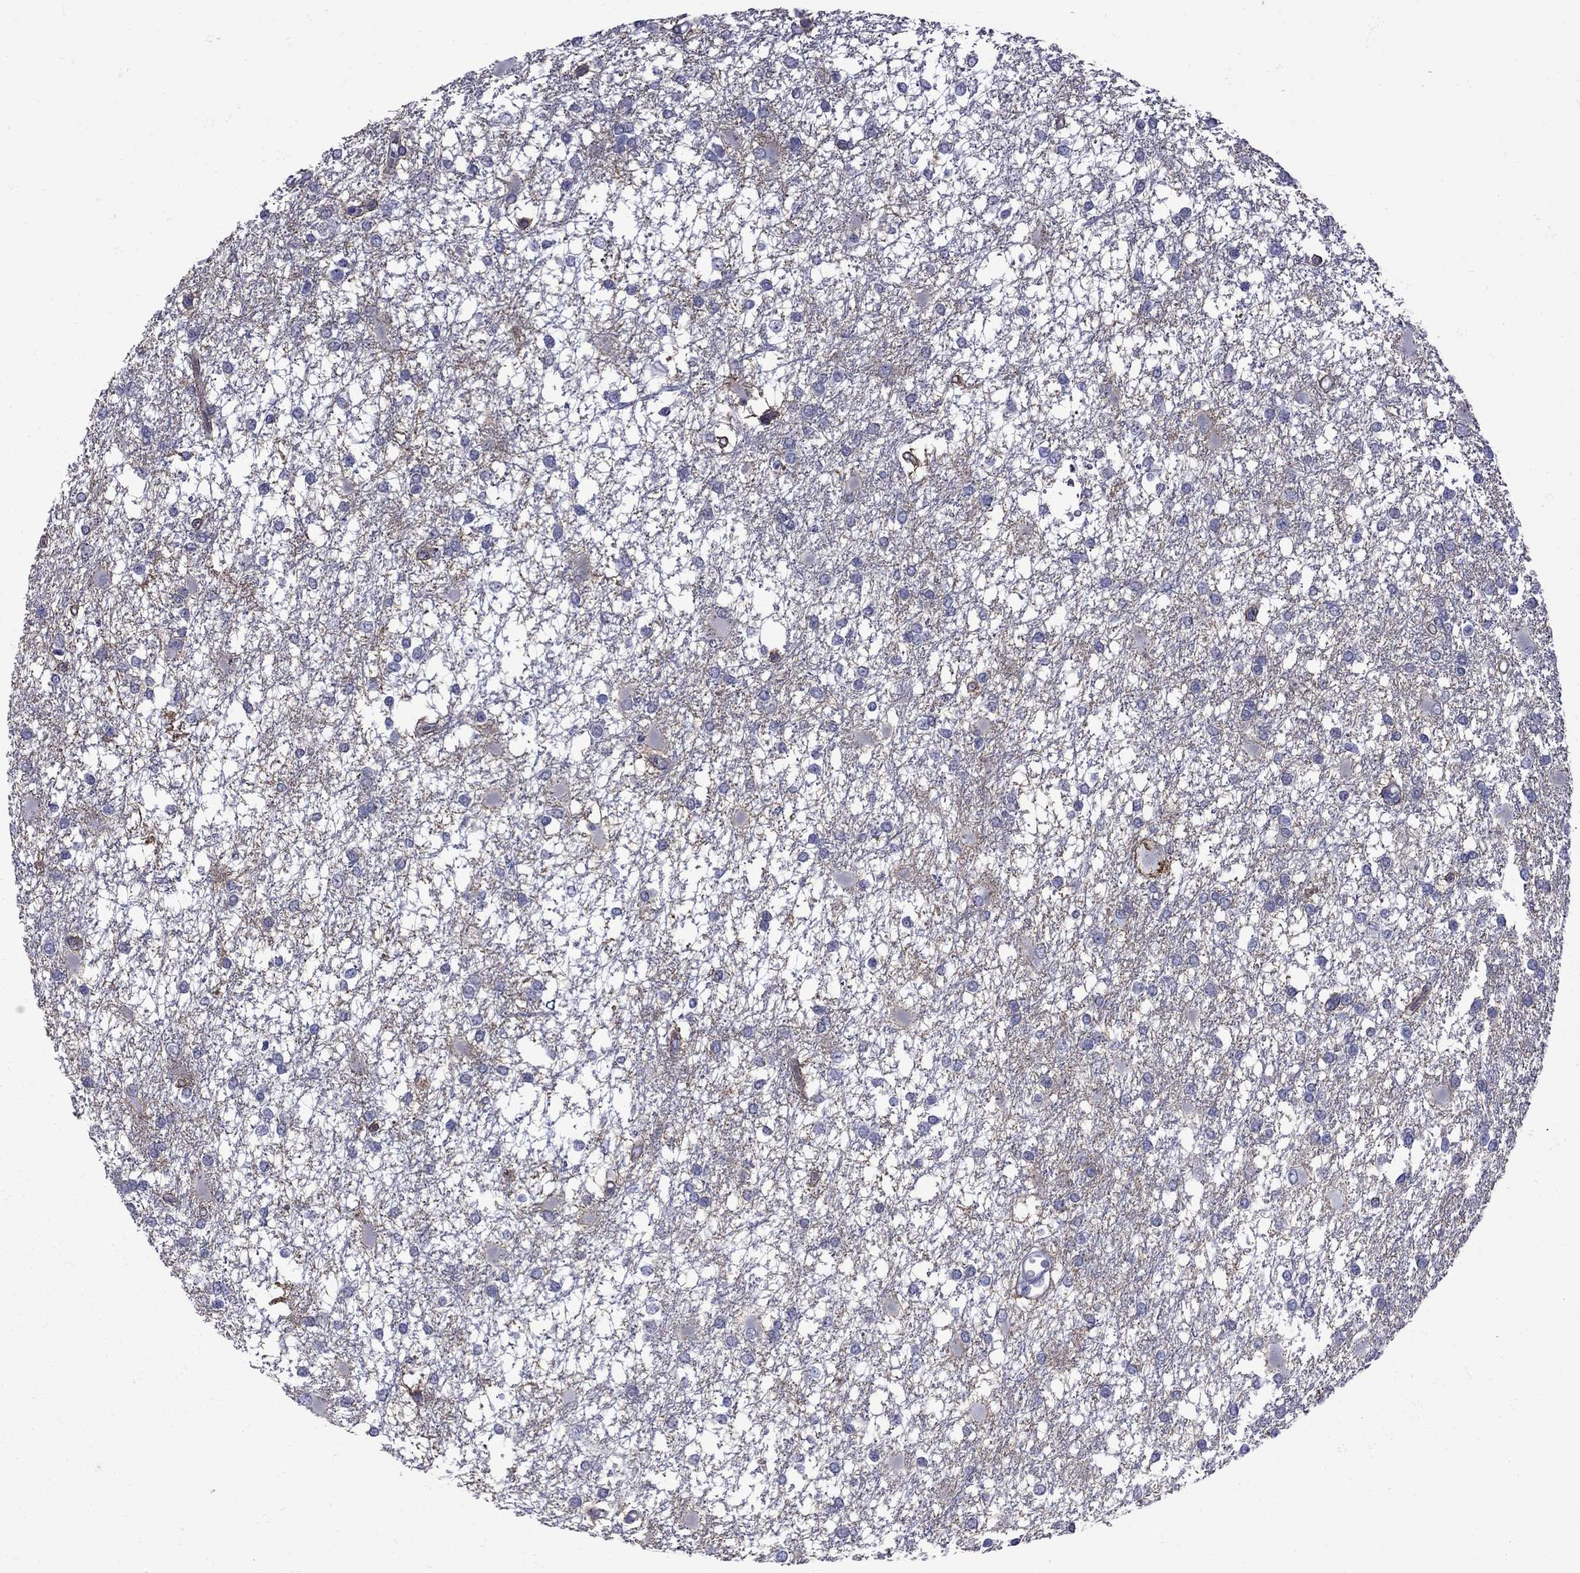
{"staining": {"intensity": "negative", "quantity": "none", "location": "none"}, "tissue": "glioma", "cell_type": "Tumor cells", "image_type": "cancer", "snomed": [{"axis": "morphology", "description": "Glioma, malignant, High grade"}, {"axis": "topography", "description": "Cerebral cortex"}], "caption": "Photomicrograph shows no protein expression in tumor cells of glioma tissue. (Brightfield microscopy of DAB (3,3'-diaminobenzidine) immunohistochemistry (IHC) at high magnification).", "gene": "NRARP", "patient": {"sex": "male", "age": 79}}